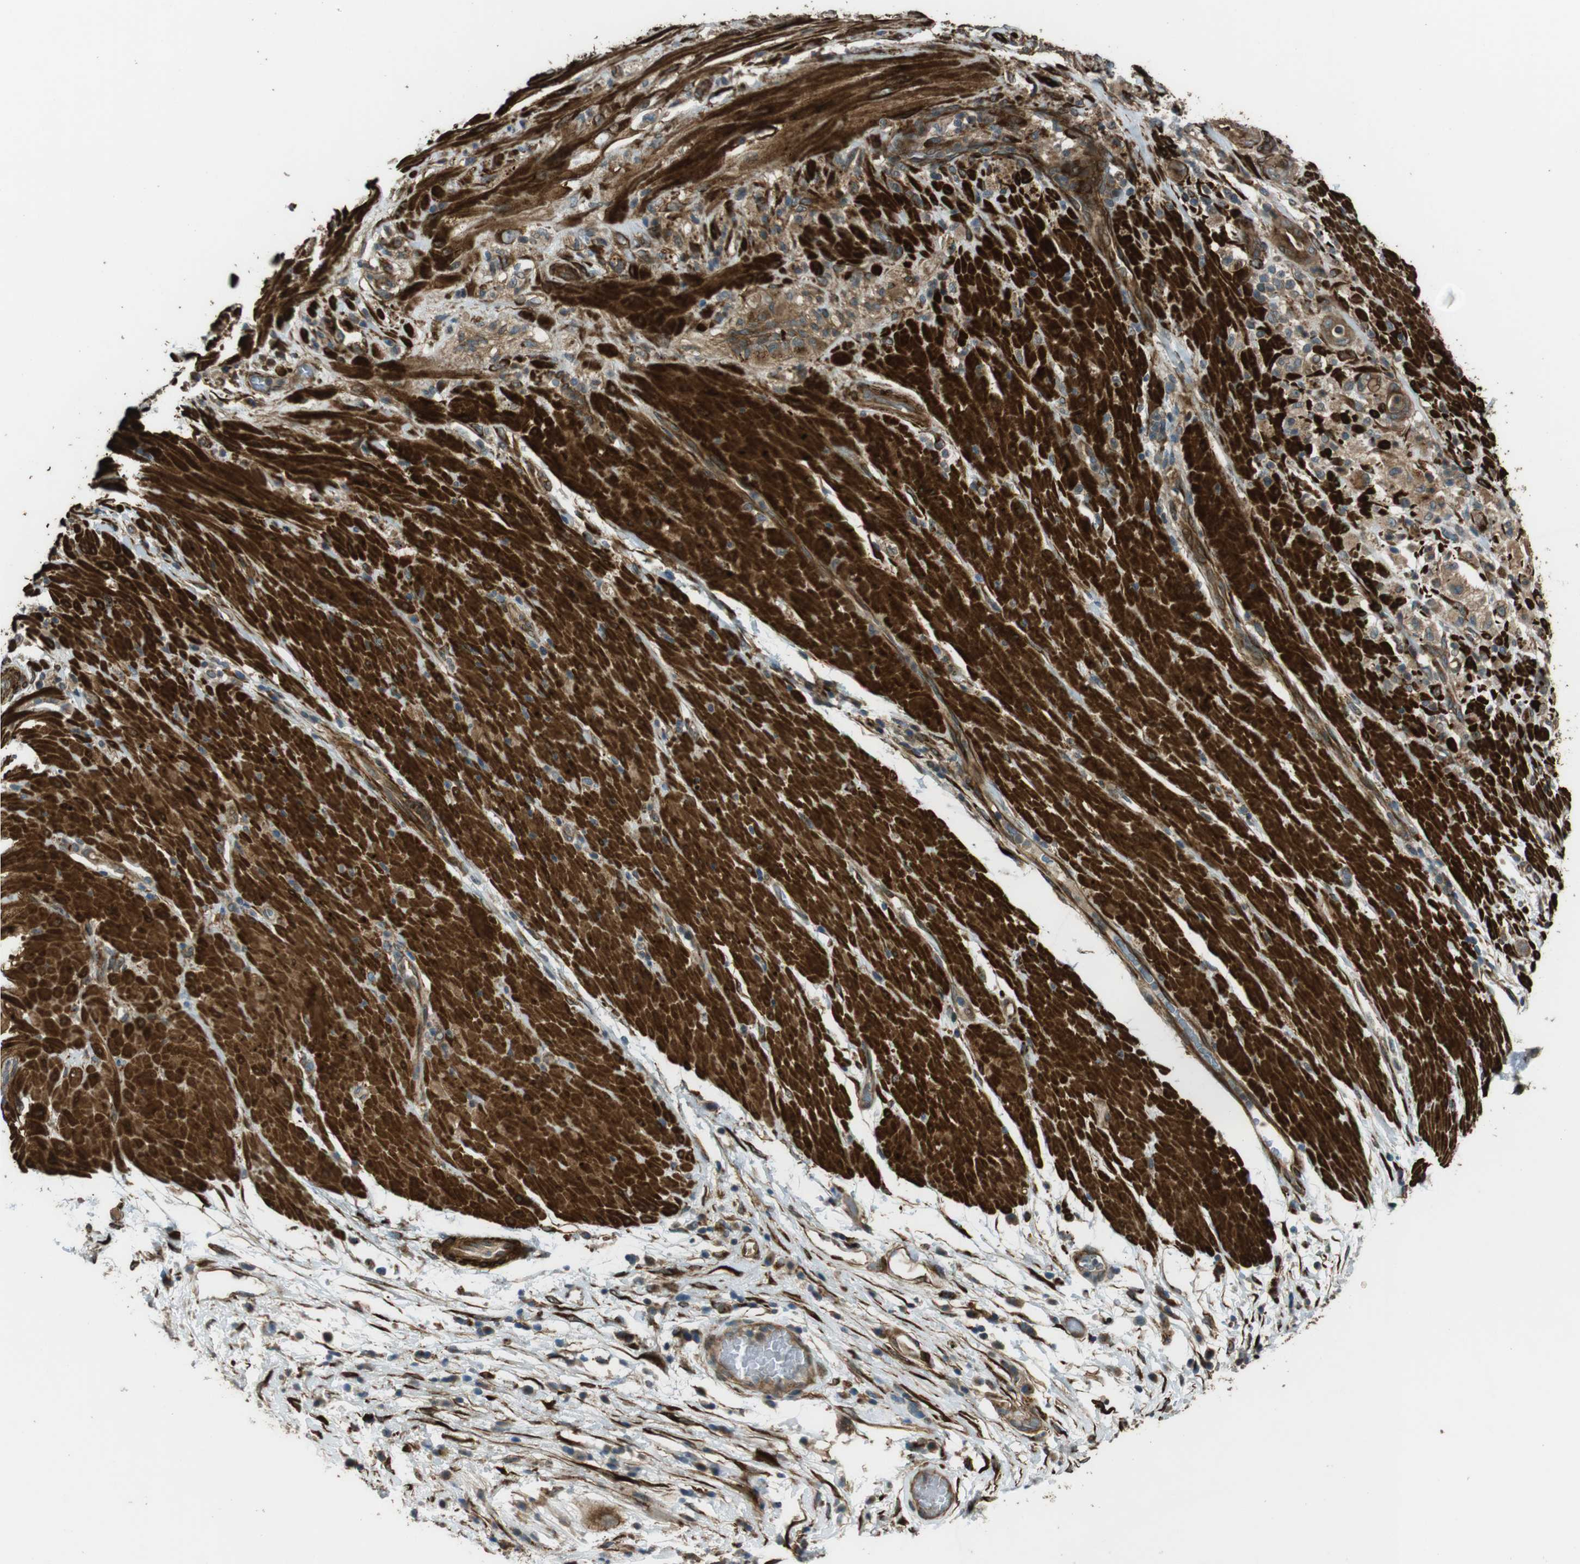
{"staining": {"intensity": "moderate", "quantity": ">75%", "location": "cytoplasmic/membranous"}, "tissue": "pancreatic cancer", "cell_type": "Tumor cells", "image_type": "cancer", "snomed": [{"axis": "morphology", "description": "Adenocarcinoma, NOS"}, {"axis": "topography", "description": "Pancreas"}], "caption": "Immunohistochemistry (IHC) (DAB (3,3'-diaminobenzidine)) staining of pancreatic cancer reveals moderate cytoplasmic/membranous protein positivity in approximately >75% of tumor cells.", "gene": "MSRB3", "patient": {"sex": "male", "age": 63}}